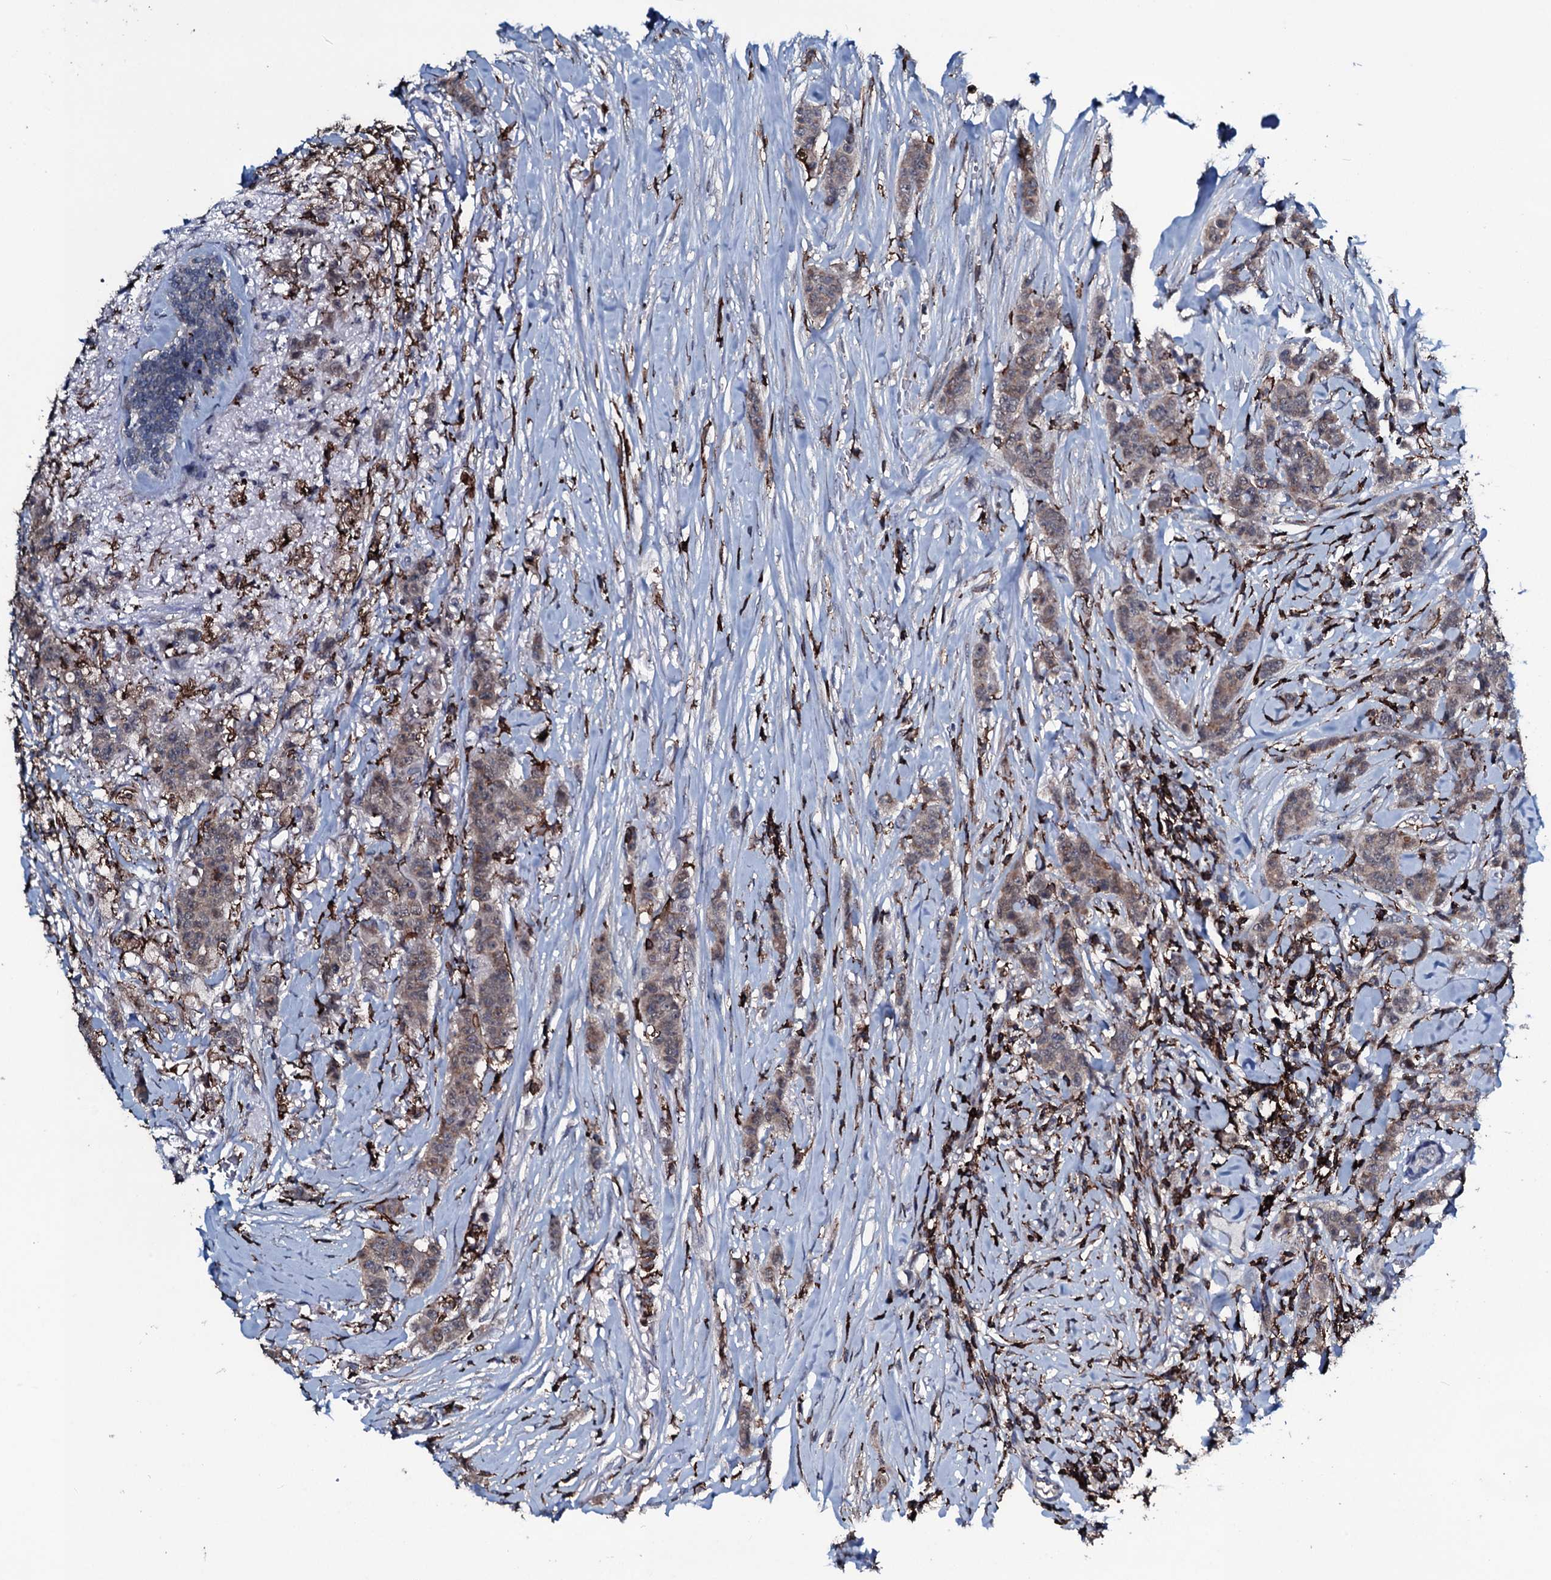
{"staining": {"intensity": "weak", "quantity": ">75%", "location": "cytoplasmic/membranous"}, "tissue": "breast cancer", "cell_type": "Tumor cells", "image_type": "cancer", "snomed": [{"axis": "morphology", "description": "Duct carcinoma"}, {"axis": "topography", "description": "Breast"}], "caption": "Immunohistochemical staining of breast intraductal carcinoma displays weak cytoplasmic/membranous protein staining in approximately >75% of tumor cells.", "gene": "OGFOD2", "patient": {"sex": "female", "age": 40}}